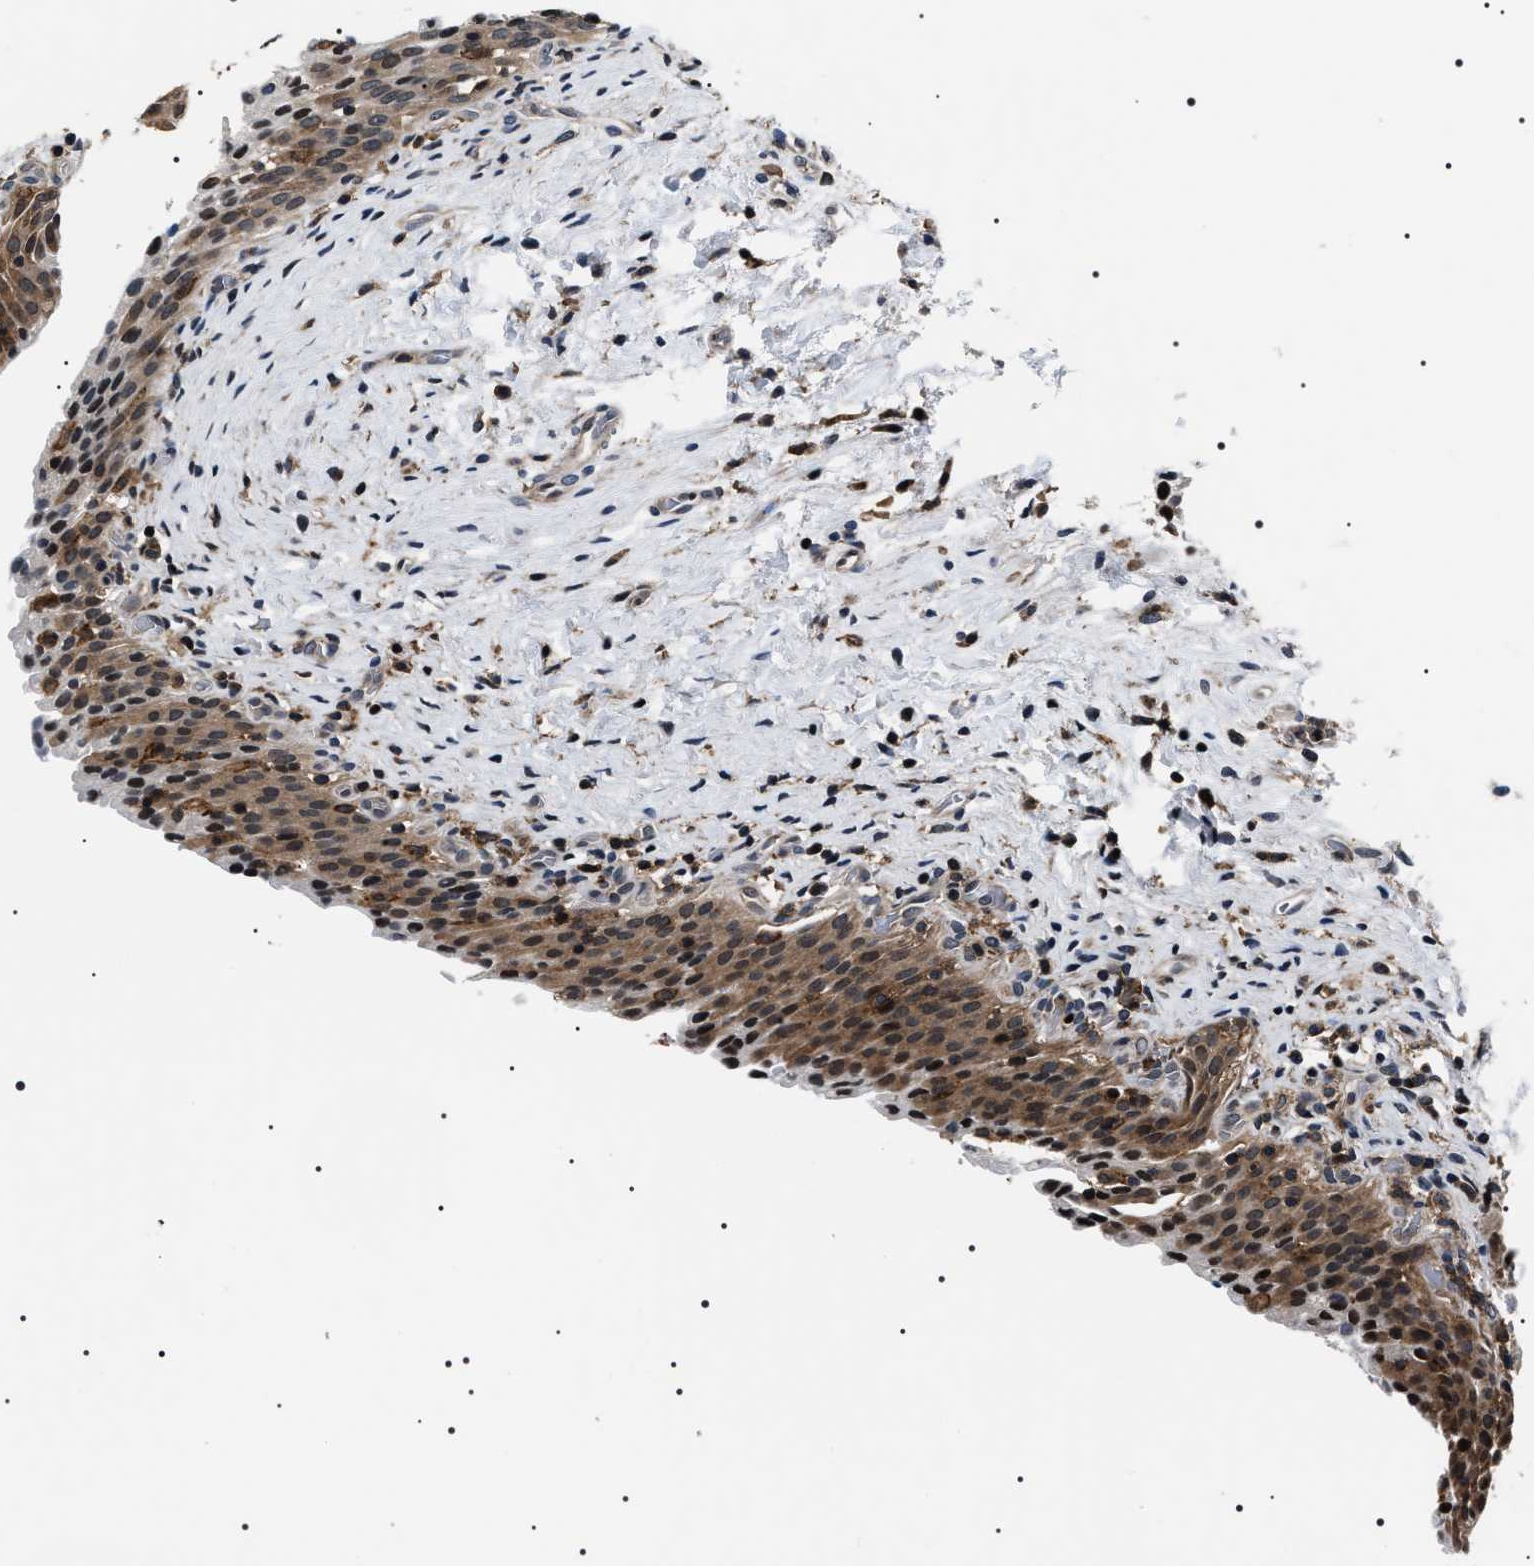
{"staining": {"intensity": "moderate", "quantity": ">75%", "location": "cytoplasmic/membranous,nuclear"}, "tissue": "urinary bladder", "cell_type": "Urothelial cells", "image_type": "normal", "snomed": [{"axis": "morphology", "description": "Normal tissue, NOS"}, {"axis": "topography", "description": "Urinary bladder"}], "caption": "A brown stain labels moderate cytoplasmic/membranous,nuclear positivity of a protein in urothelial cells of benign human urinary bladder. The protein is shown in brown color, while the nuclei are stained blue.", "gene": "SIPA1", "patient": {"sex": "male", "age": 51}}